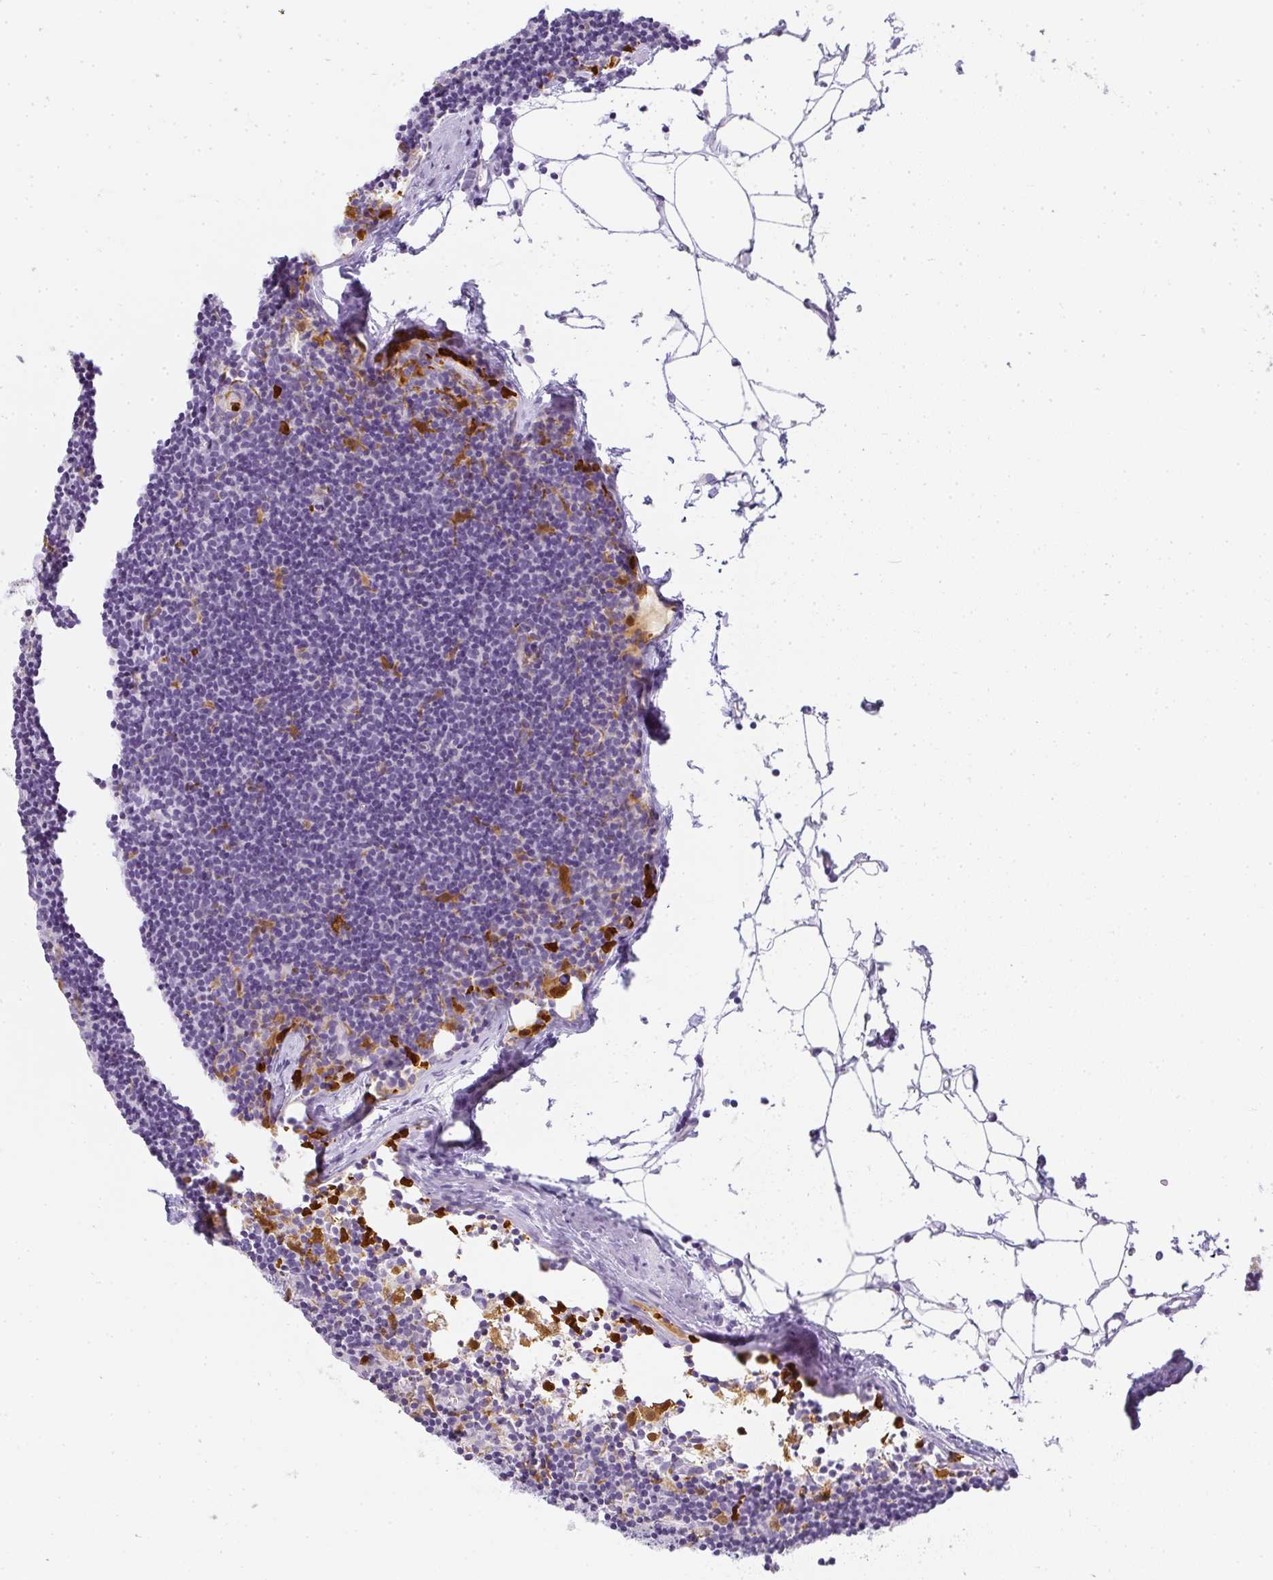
{"staining": {"intensity": "strong", "quantity": "<25%", "location": "cytoplasmic/membranous"}, "tissue": "lymph node", "cell_type": "Non-germinal center cells", "image_type": "normal", "snomed": [{"axis": "morphology", "description": "Normal tissue, NOS"}, {"axis": "topography", "description": "Lymph node"}], "caption": "Immunohistochemistry (IHC) of benign lymph node demonstrates medium levels of strong cytoplasmic/membranous staining in about <25% of non-germinal center cells.", "gene": "HK3", "patient": {"sex": "female", "age": 45}}